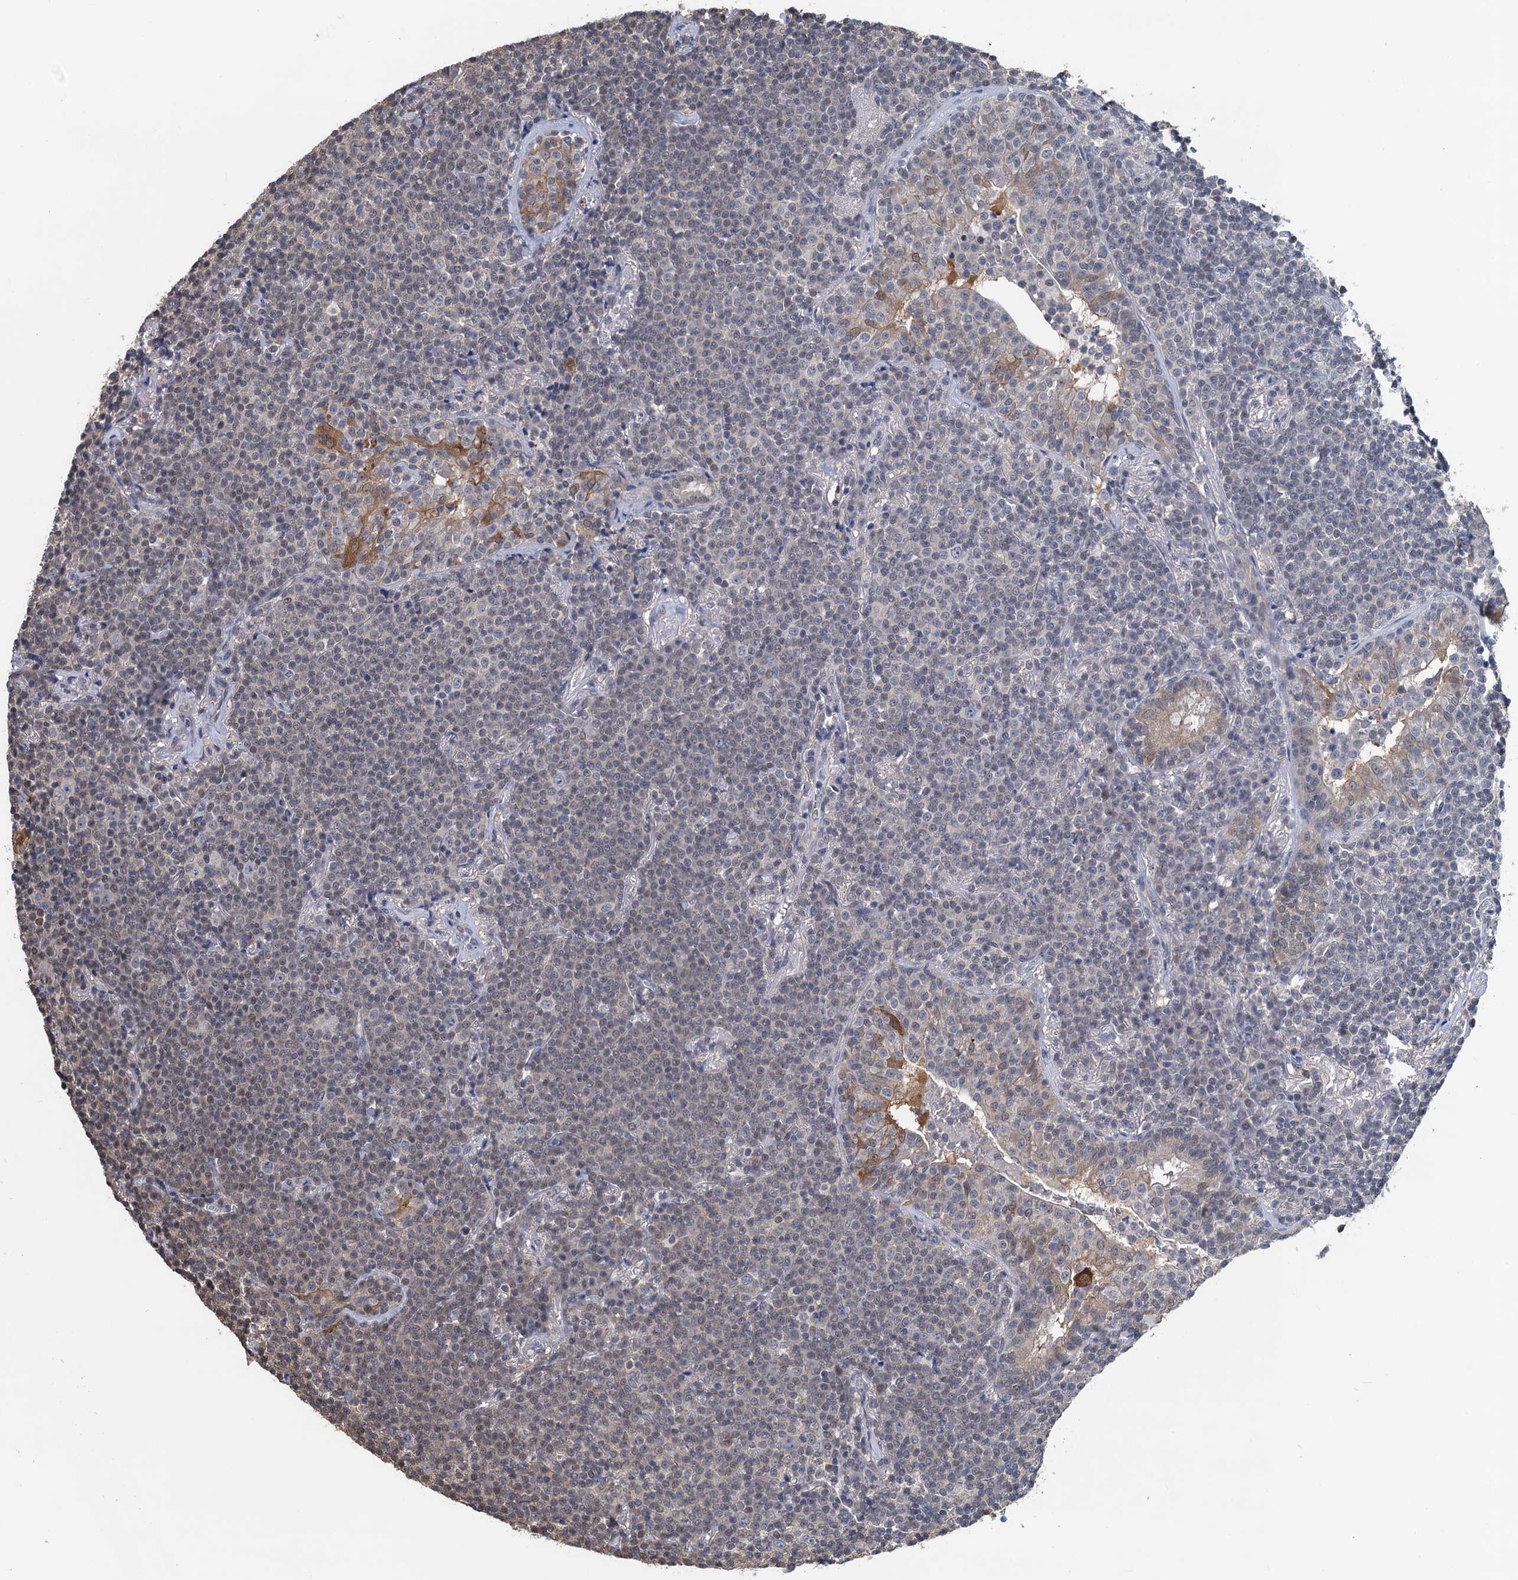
{"staining": {"intensity": "negative", "quantity": "none", "location": "none"}, "tissue": "lymphoma", "cell_type": "Tumor cells", "image_type": "cancer", "snomed": [{"axis": "morphology", "description": "Malignant lymphoma, non-Hodgkin's type, Low grade"}, {"axis": "topography", "description": "Lung"}], "caption": "IHC image of human lymphoma stained for a protein (brown), which displays no positivity in tumor cells.", "gene": "RTKN2", "patient": {"sex": "female", "age": 71}}